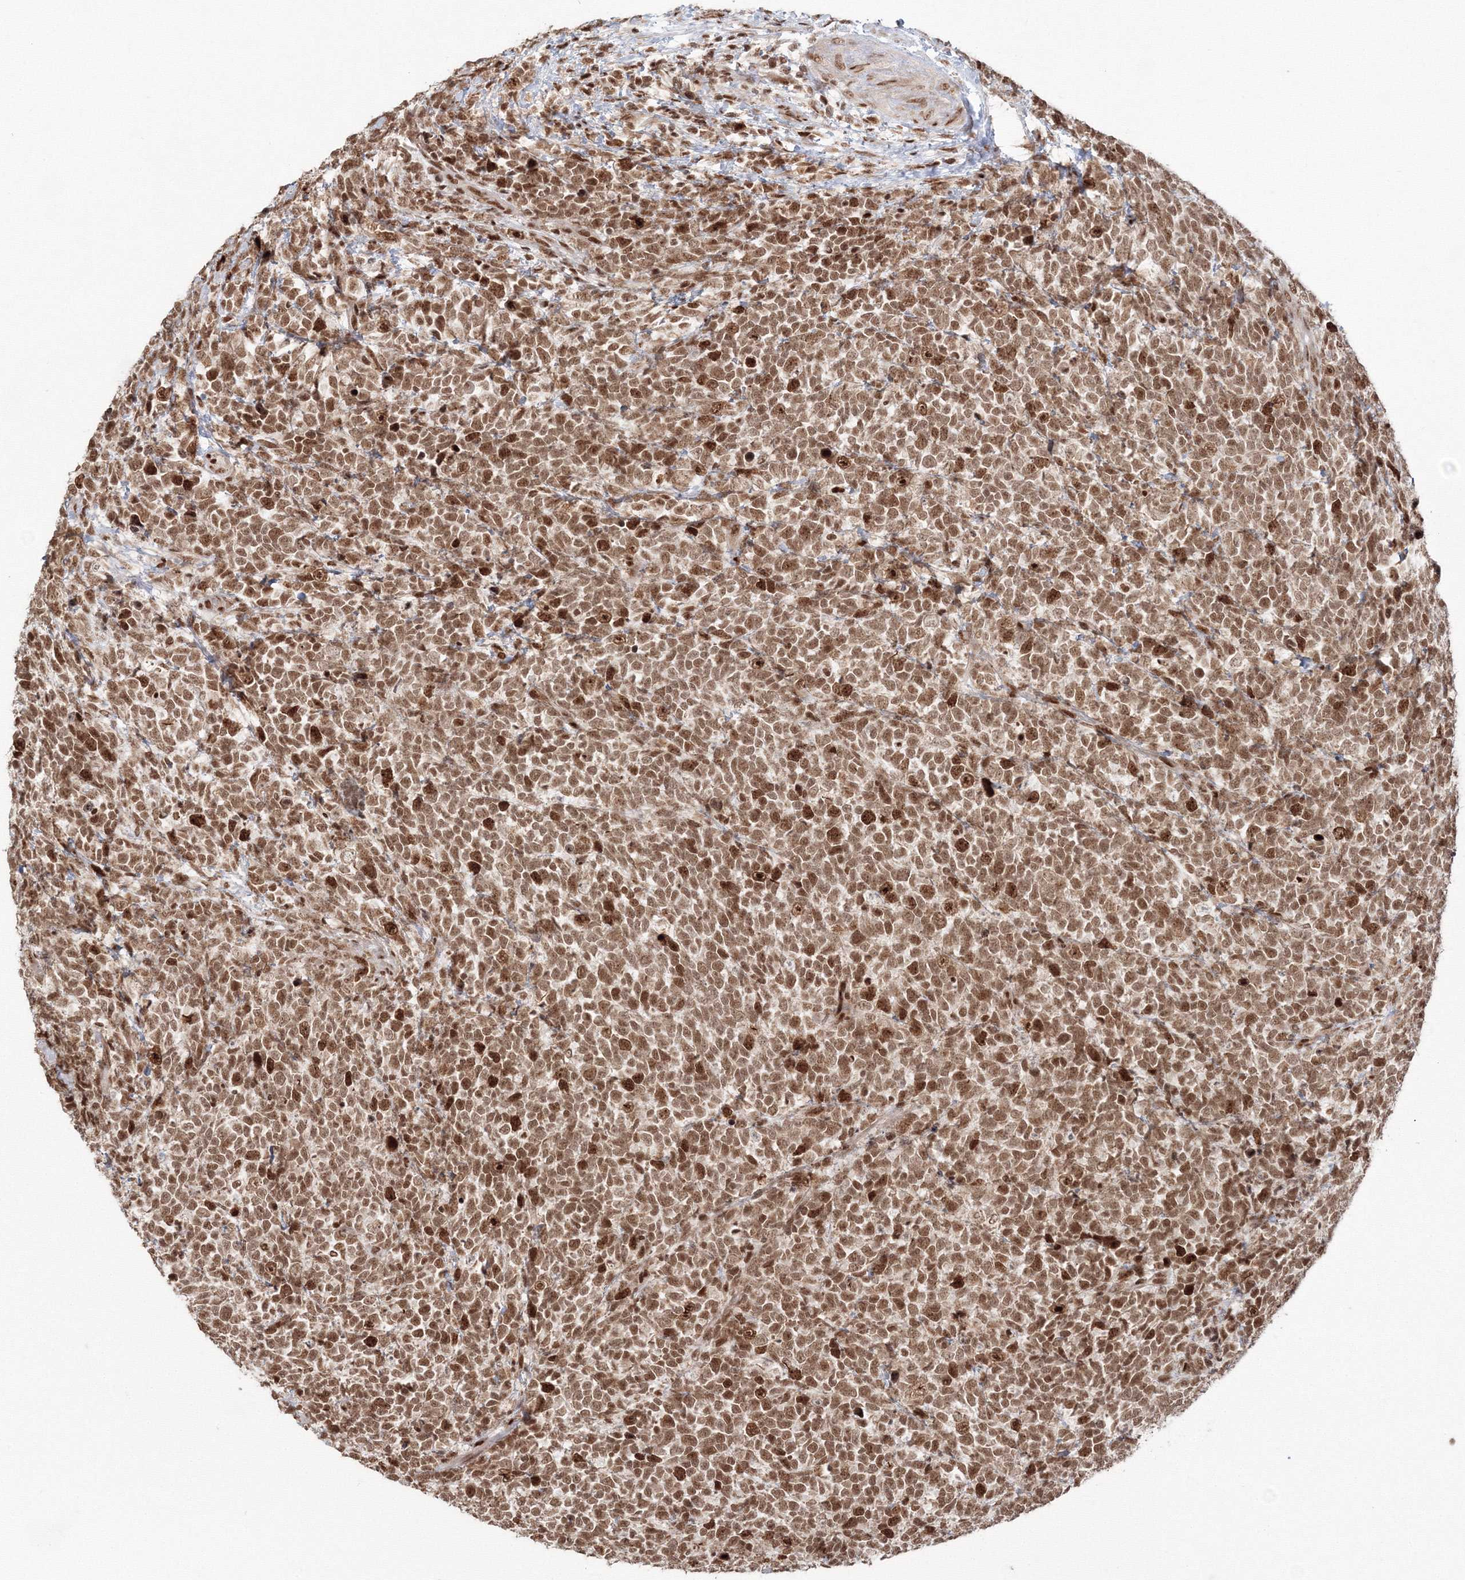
{"staining": {"intensity": "moderate", "quantity": ">75%", "location": "nuclear"}, "tissue": "urothelial cancer", "cell_type": "Tumor cells", "image_type": "cancer", "snomed": [{"axis": "morphology", "description": "Urothelial carcinoma, High grade"}, {"axis": "topography", "description": "Urinary bladder"}], "caption": "Urothelial carcinoma (high-grade) was stained to show a protein in brown. There is medium levels of moderate nuclear staining in approximately >75% of tumor cells.", "gene": "KIF20A", "patient": {"sex": "female", "age": 82}}